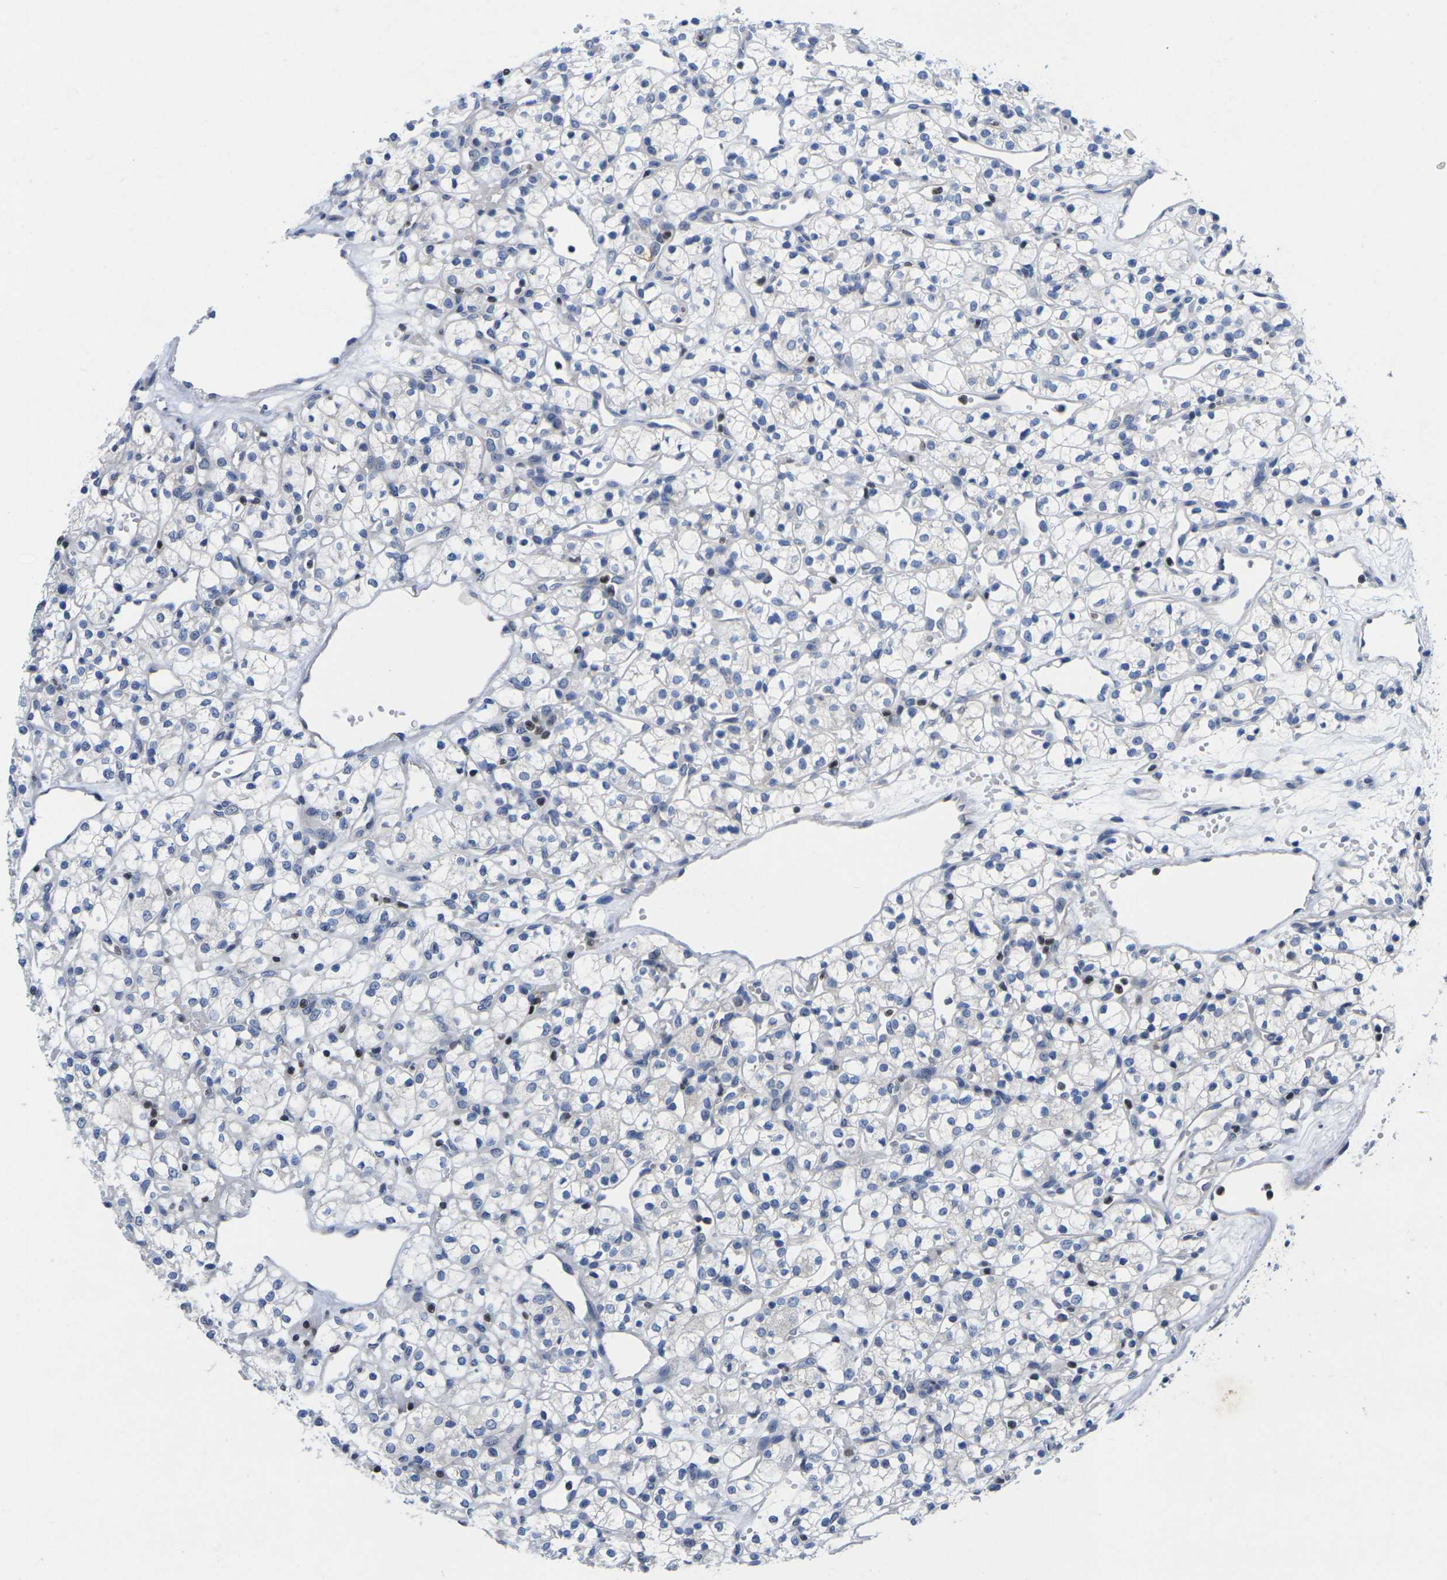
{"staining": {"intensity": "negative", "quantity": "none", "location": "none"}, "tissue": "renal cancer", "cell_type": "Tumor cells", "image_type": "cancer", "snomed": [{"axis": "morphology", "description": "Adenocarcinoma, NOS"}, {"axis": "topography", "description": "Kidney"}], "caption": "Tumor cells are negative for brown protein staining in adenocarcinoma (renal).", "gene": "IKZF1", "patient": {"sex": "female", "age": 60}}